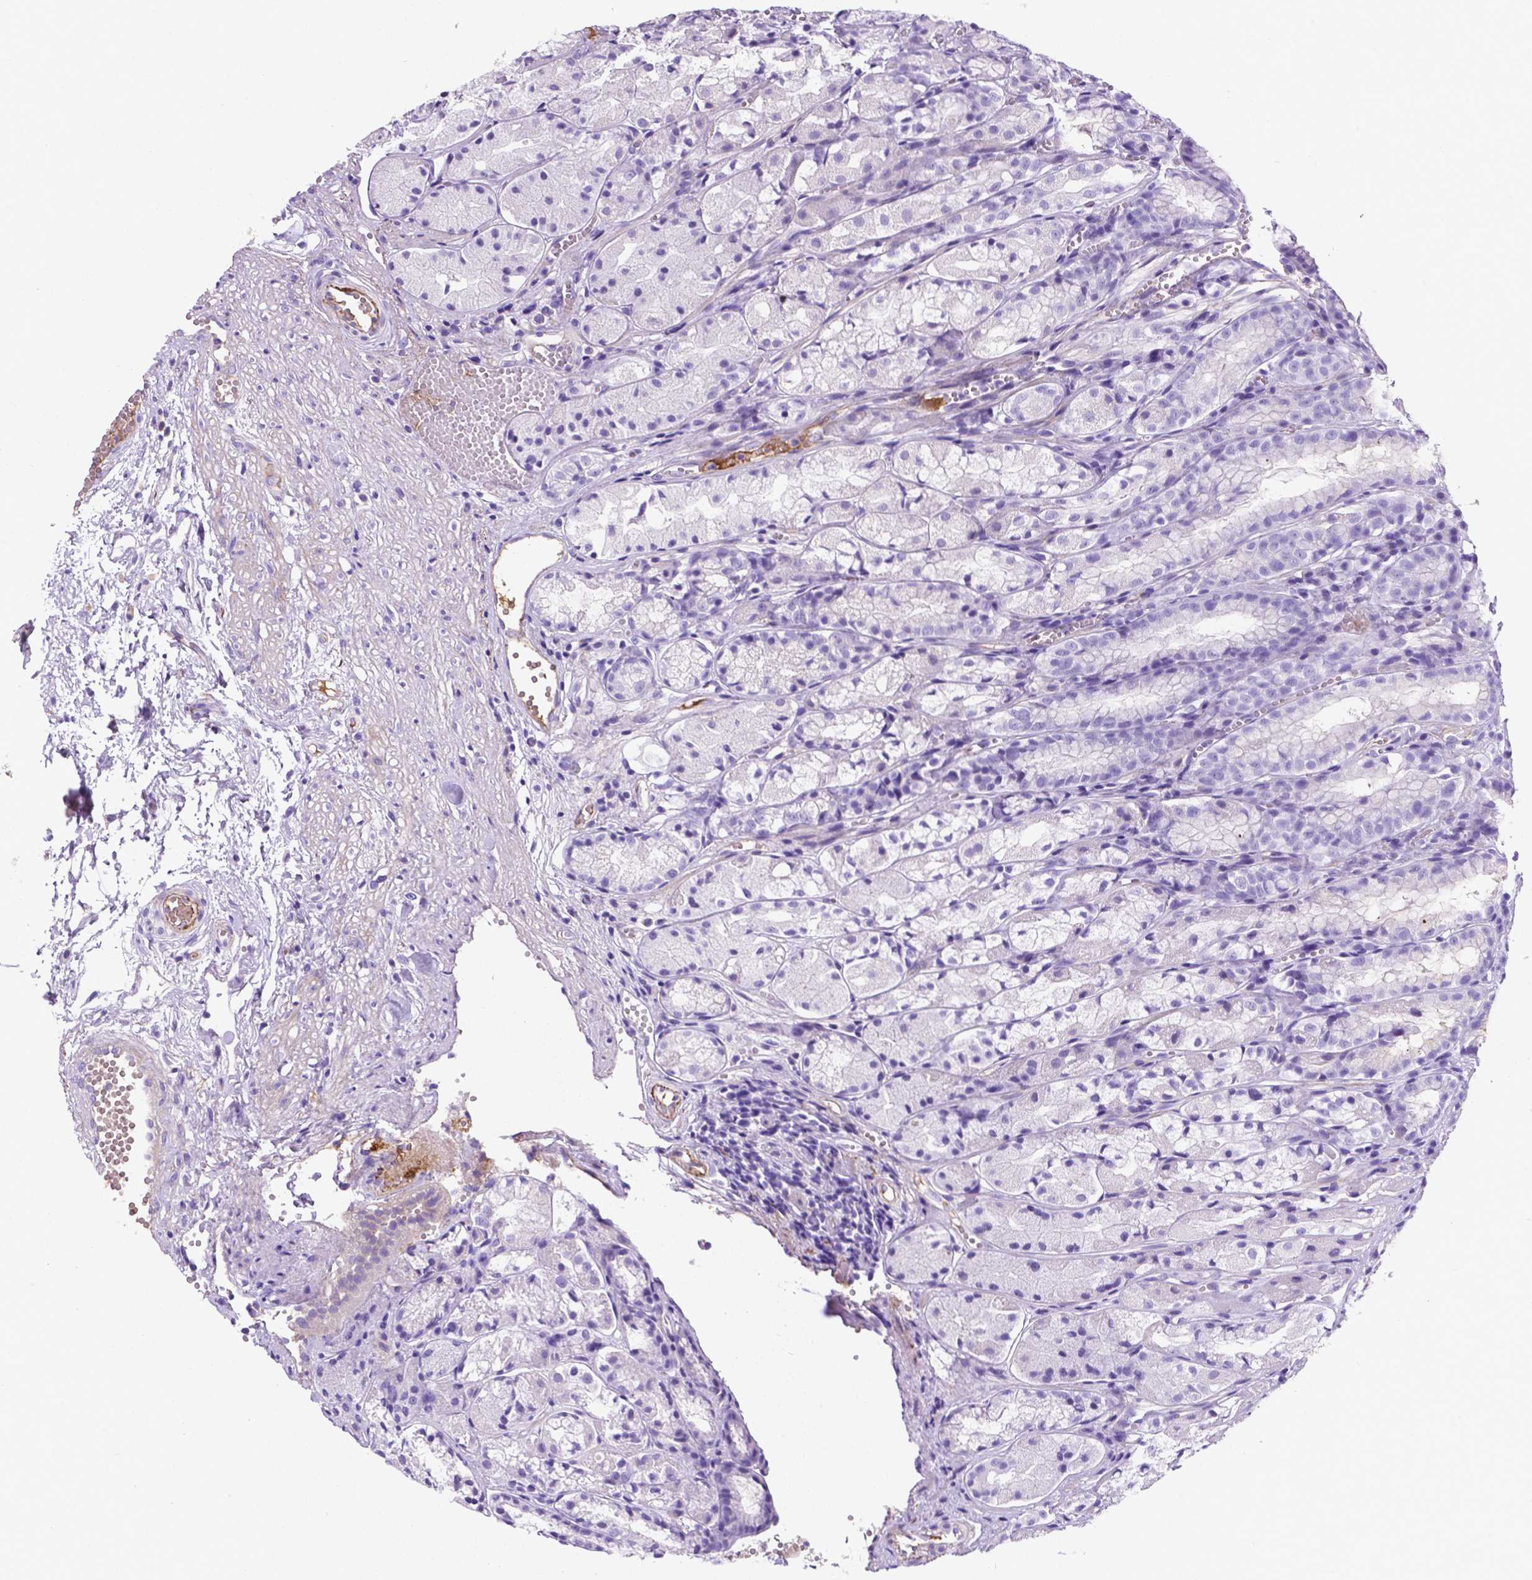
{"staining": {"intensity": "negative", "quantity": "none", "location": "none"}, "tissue": "stomach", "cell_type": "Glandular cells", "image_type": "normal", "snomed": [{"axis": "morphology", "description": "Normal tissue, NOS"}, {"axis": "topography", "description": "Stomach"}], "caption": "Immunohistochemistry (IHC) of unremarkable human stomach exhibits no staining in glandular cells.", "gene": "APOE", "patient": {"sex": "male", "age": 70}}